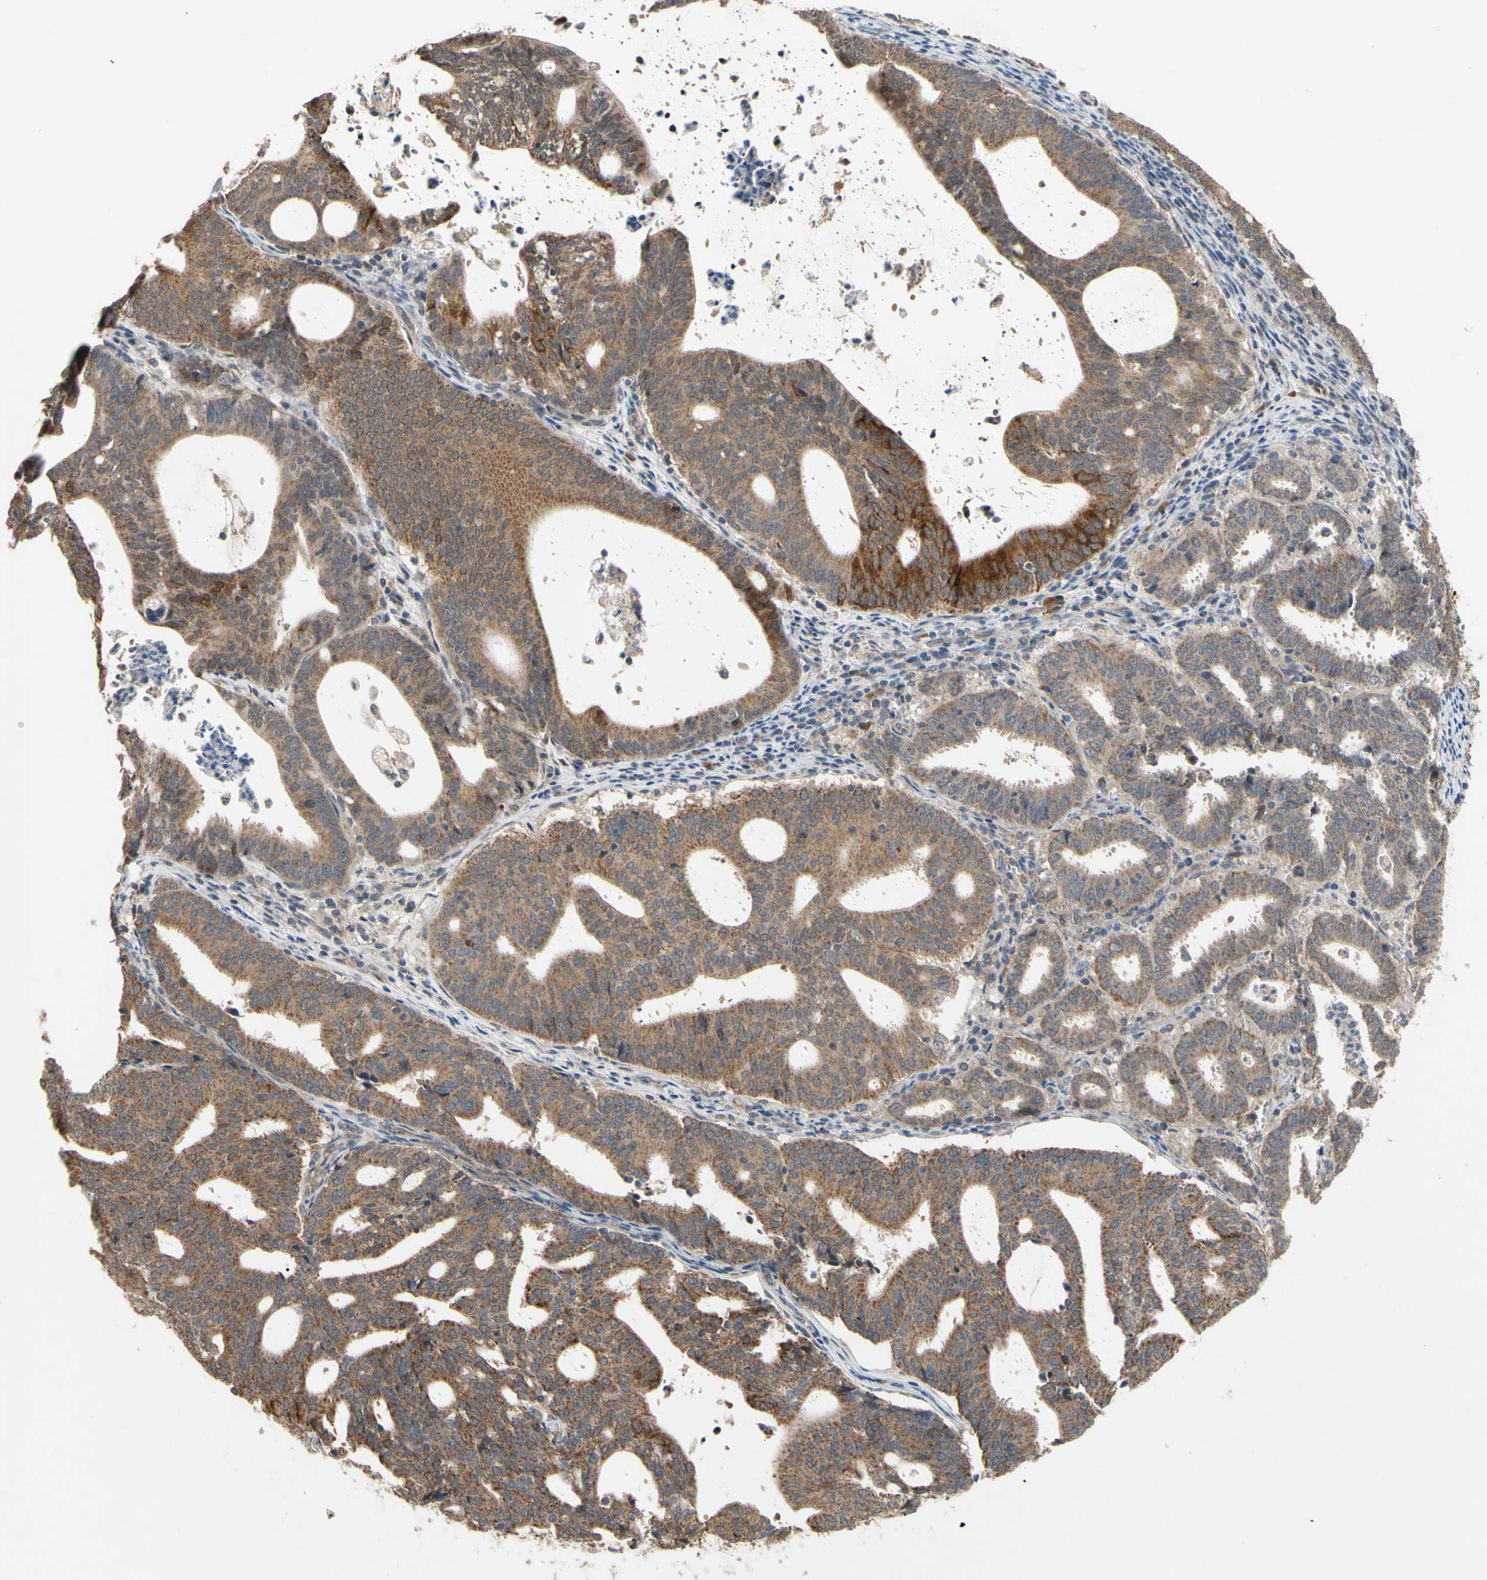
{"staining": {"intensity": "moderate", "quantity": ">75%", "location": "cytoplasmic/membranous"}, "tissue": "endometrial cancer", "cell_type": "Tumor cells", "image_type": "cancer", "snomed": [{"axis": "morphology", "description": "Adenocarcinoma, NOS"}, {"axis": "topography", "description": "Uterus"}], "caption": "Human endometrial adenocarcinoma stained for a protein (brown) demonstrates moderate cytoplasmic/membranous positive positivity in approximately >75% of tumor cells.", "gene": "CD164", "patient": {"sex": "female", "age": 83}}